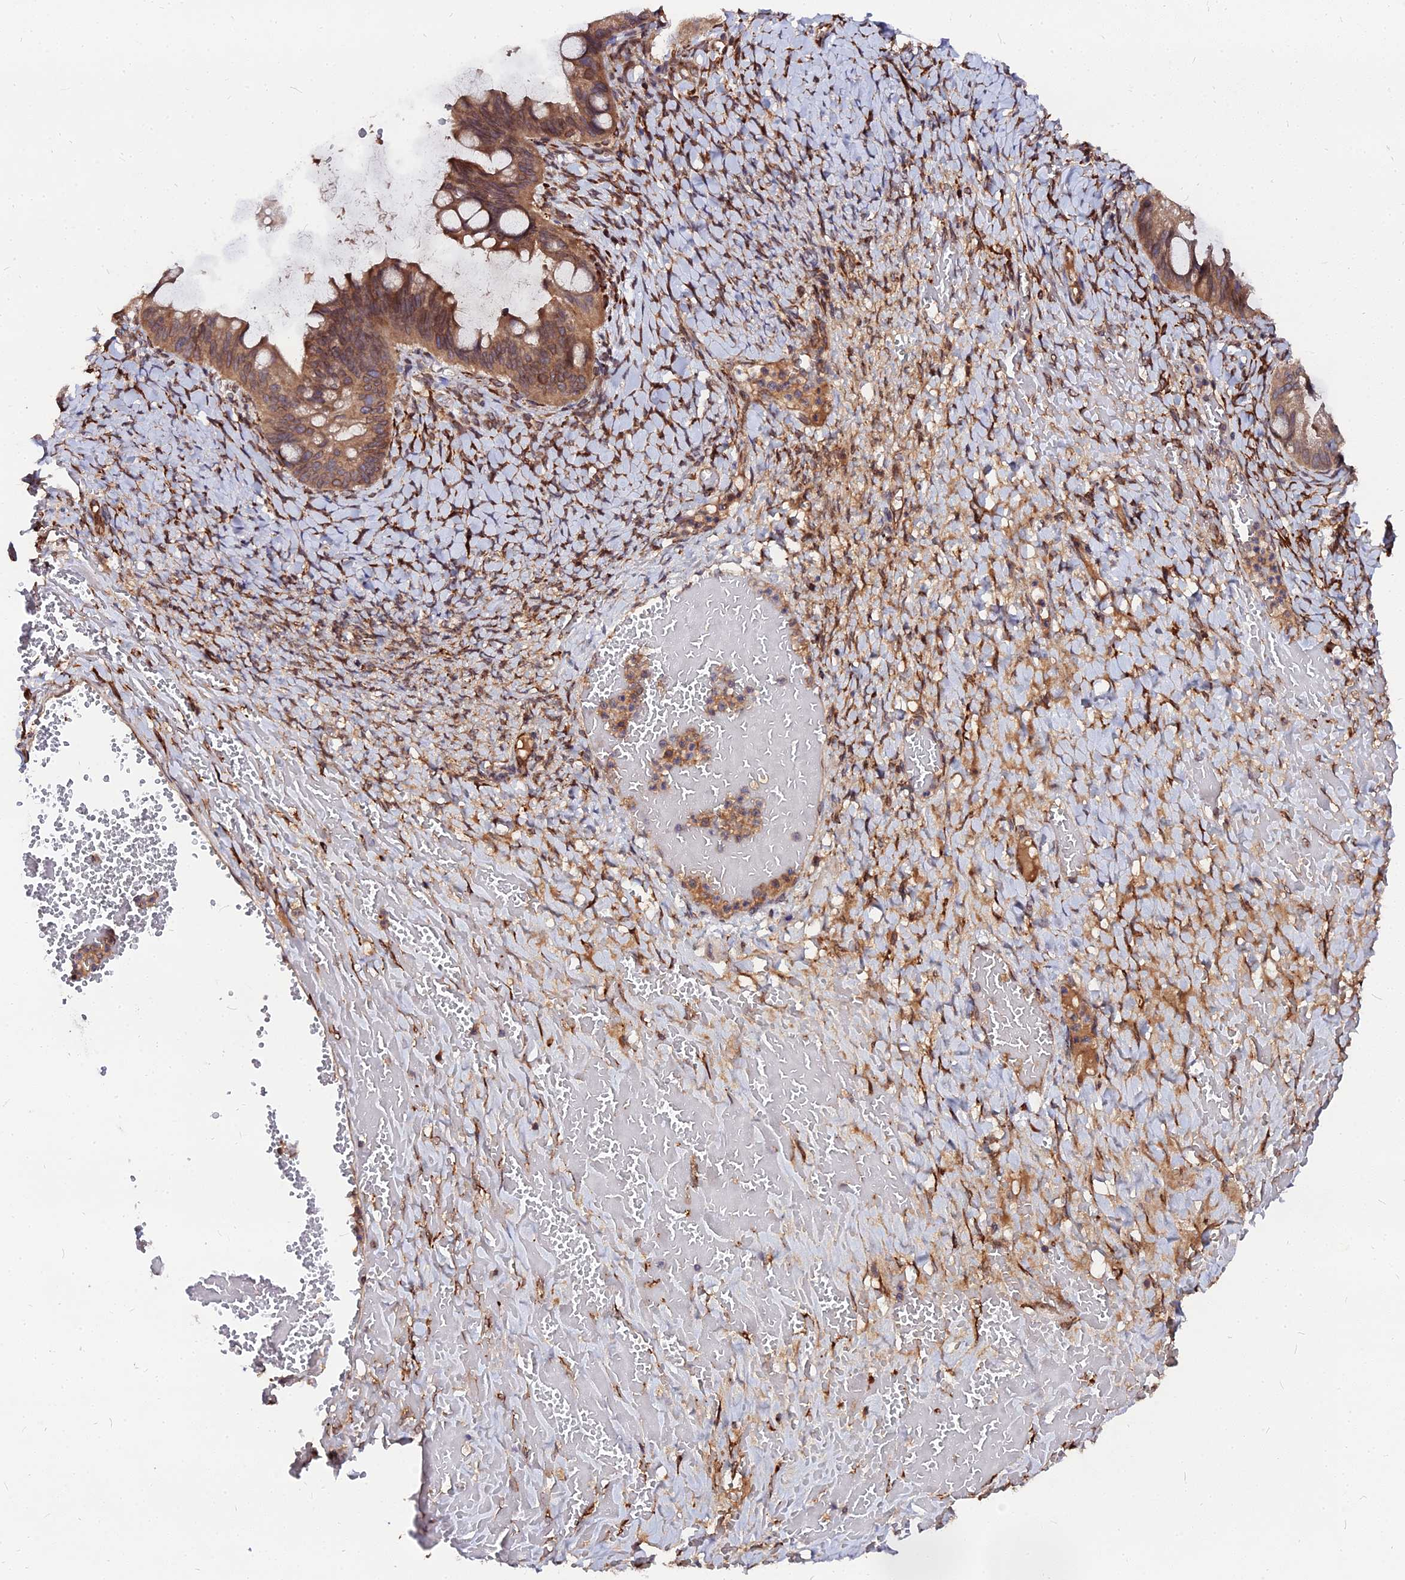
{"staining": {"intensity": "moderate", "quantity": ">75%", "location": "cytoplasmic/membranous"}, "tissue": "ovarian cancer", "cell_type": "Tumor cells", "image_type": "cancer", "snomed": [{"axis": "morphology", "description": "Cystadenocarcinoma, mucinous, NOS"}, {"axis": "topography", "description": "Ovary"}], "caption": "About >75% of tumor cells in human ovarian cancer show moderate cytoplasmic/membranous protein staining as visualized by brown immunohistochemical staining.", "gene": "PDE4D", "patient": {"sex": "female", "age": 73}}